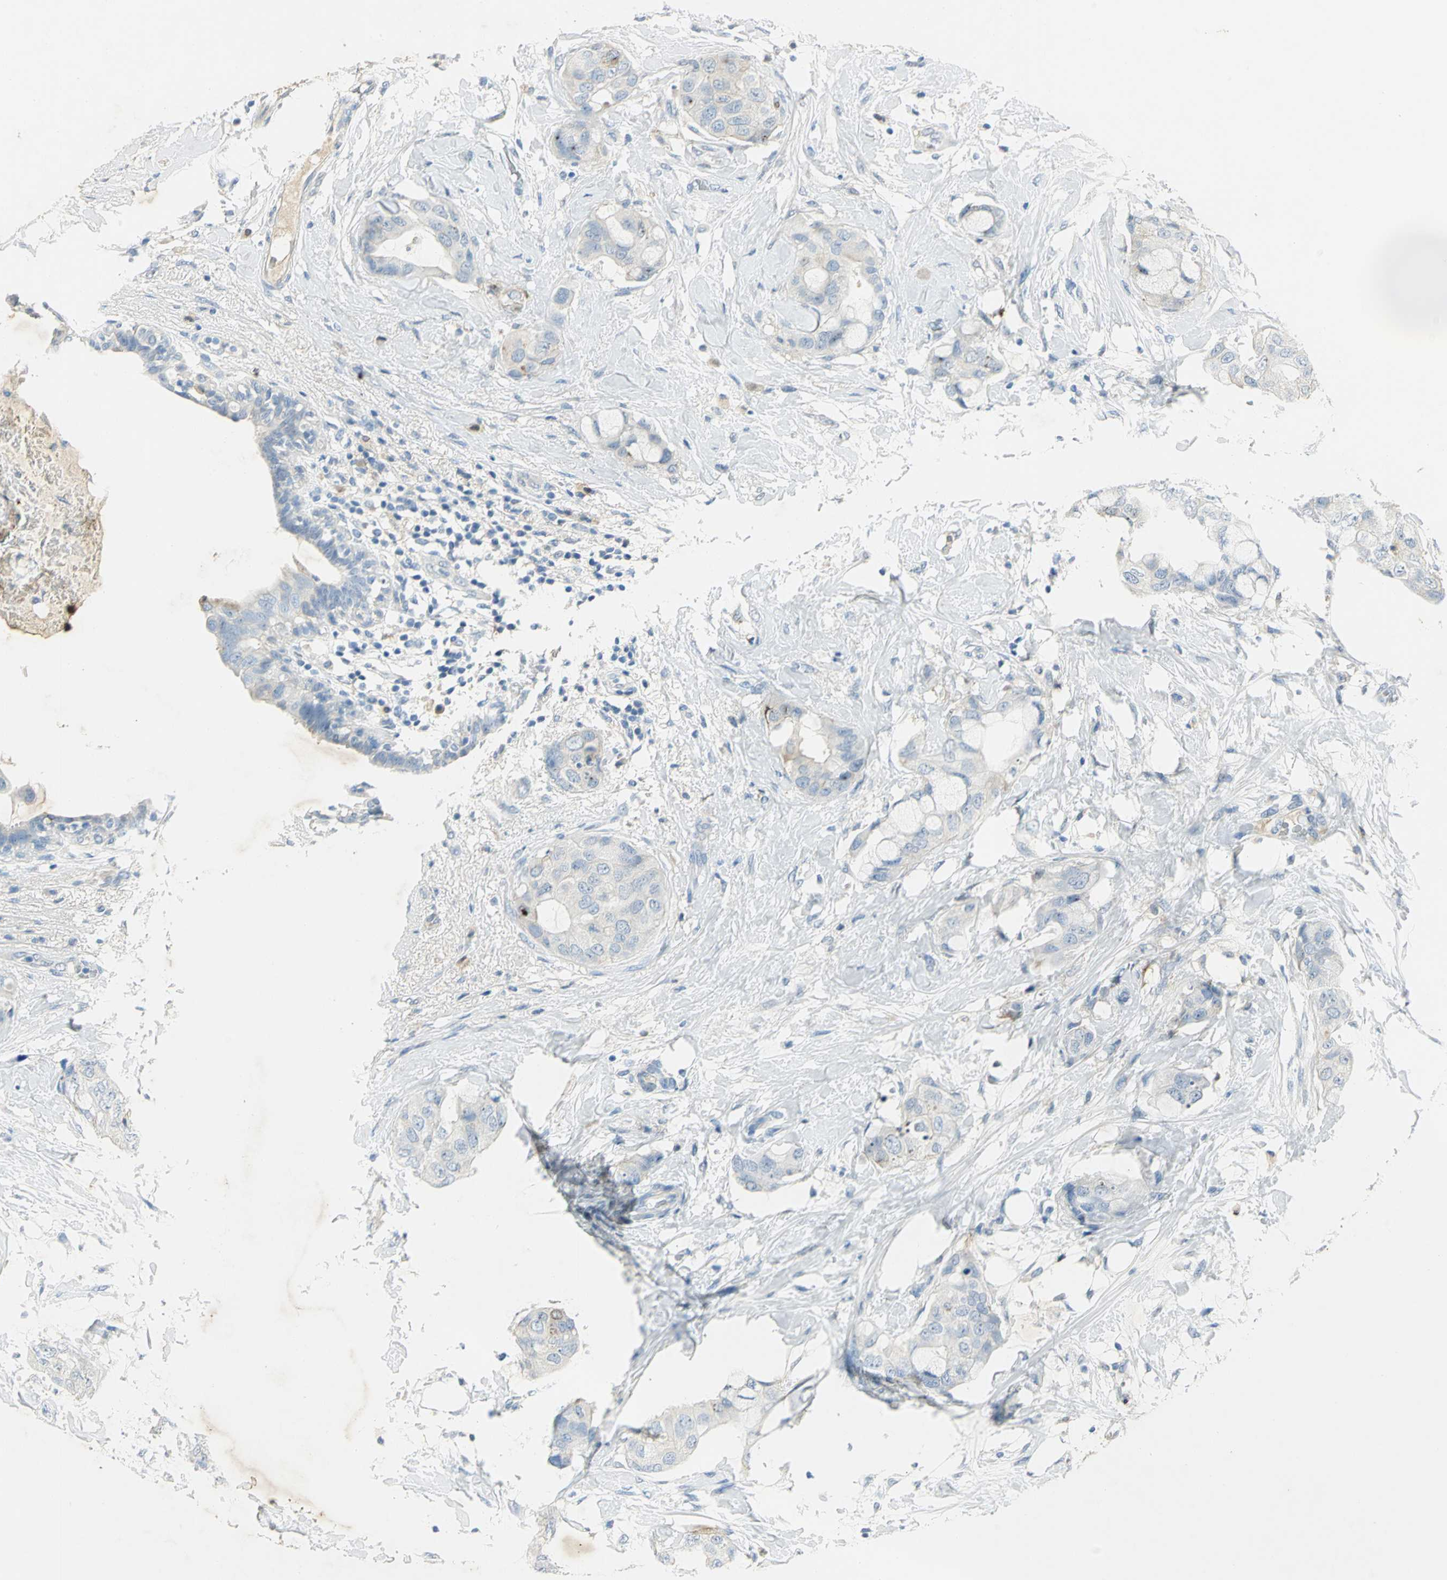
{"staining": {"intensity": "negative", "quantity": "none", "location": "none"}, "tissue": "breast cancer", "cell_type": "Tumor cells", "image_type": "cancer", "snomed": [{"axis": "morphology", "description": "Duct carcinoma"}, {"axis": "topography", "description": "Breast"}], "caption": "This is a histopathology image of immunohistochemistry (IHC) staining of invasive ductal carcinoma (breast), which shows no expression in tumor cells.", "gene": "ANXA4", "patient": {"sex": "female", "age": 40}}